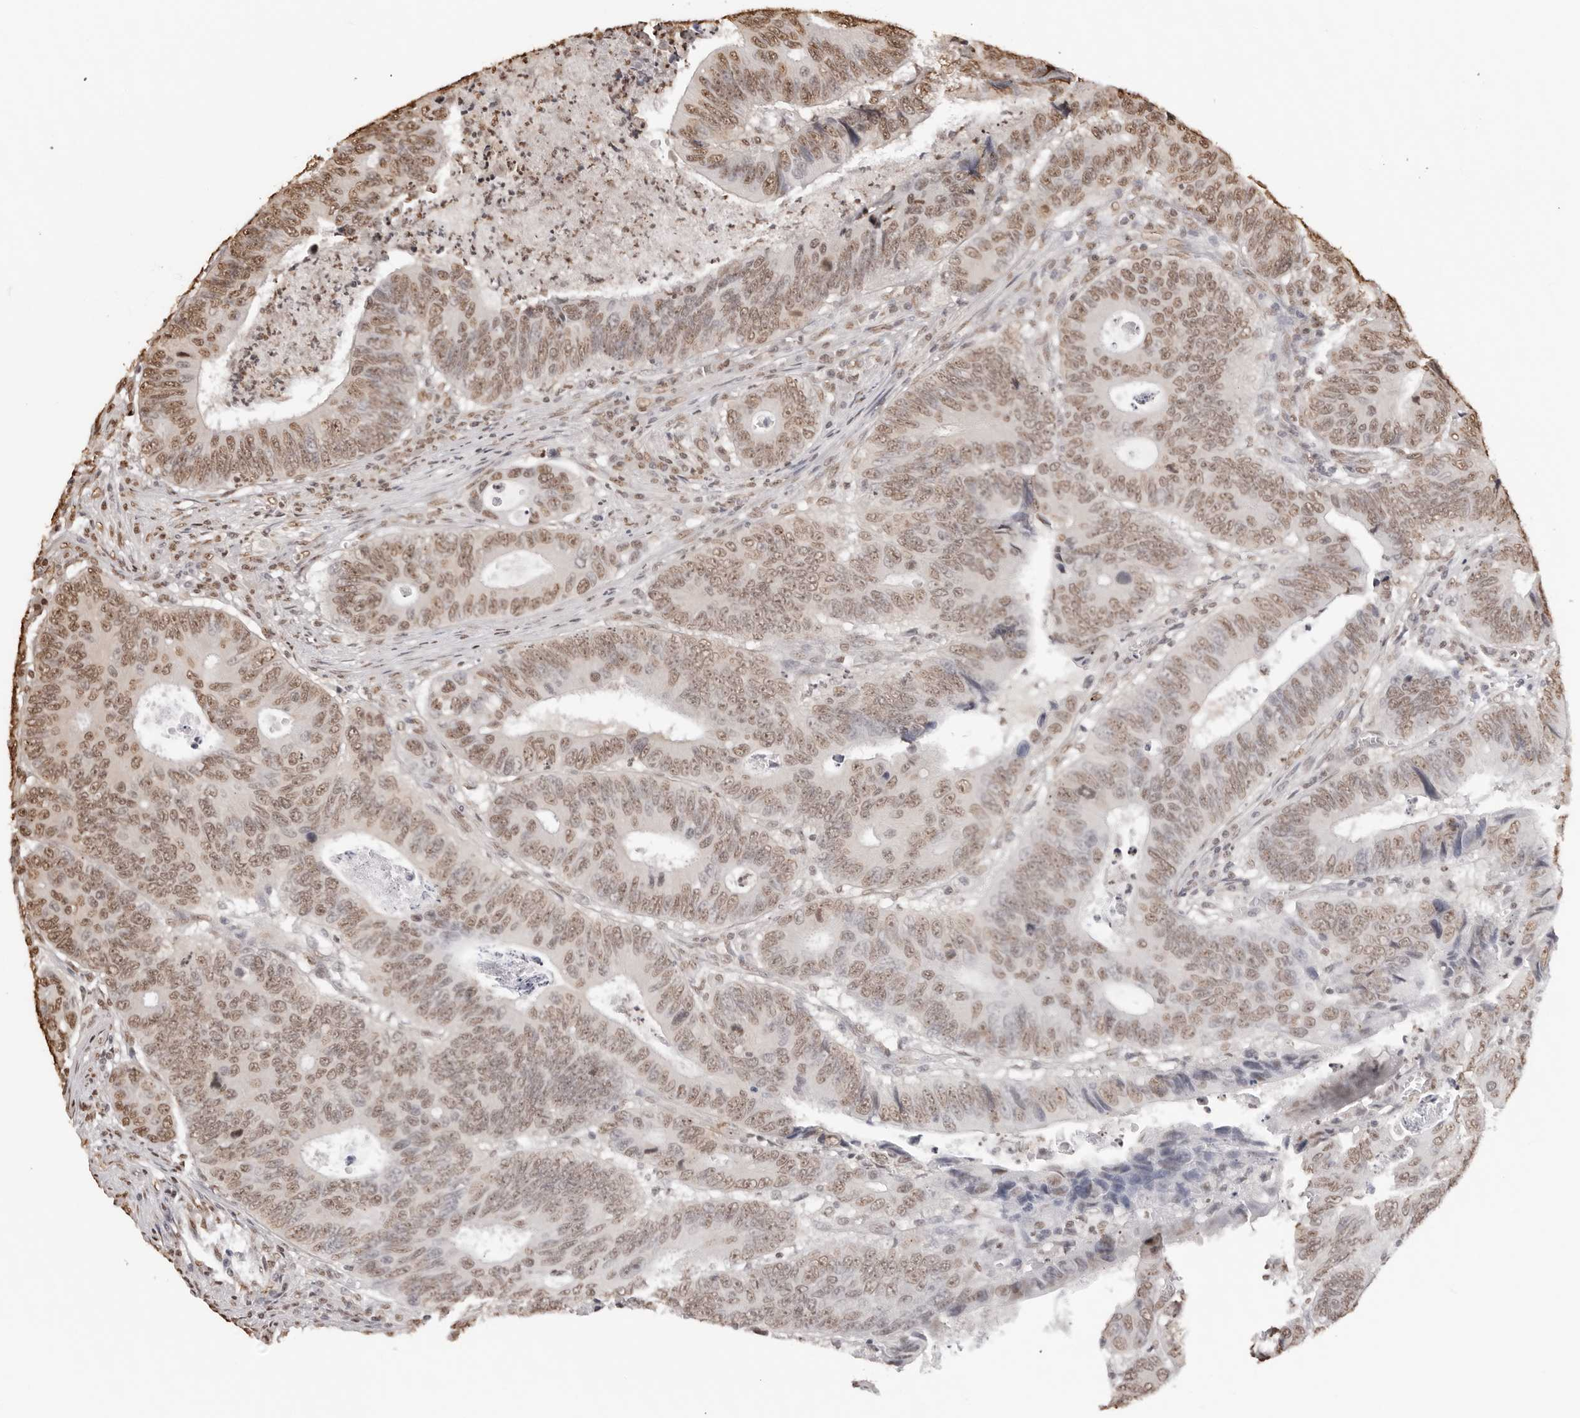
{"staining": {"intensity": "moderate", "quantity": ">75%", "location": "nuclear"}, "tissue": "colorectal cancer", "cell_type": "Tumor cells", "image_type": "cancer", "snomed": [{"axis": "morphology", "description": "Adenocarcinoma, NOS"}, {"axis": "topography", "description": "Colon"}], "caption": "Immunohistochemical staining of colorectal cancer (adenocarcinoma) displays medium levels of moderate nuclear protein expression in about >75% of tumor cells.", "gene": "OLIG3", "patient": {"sex": "male", "age": 72}}